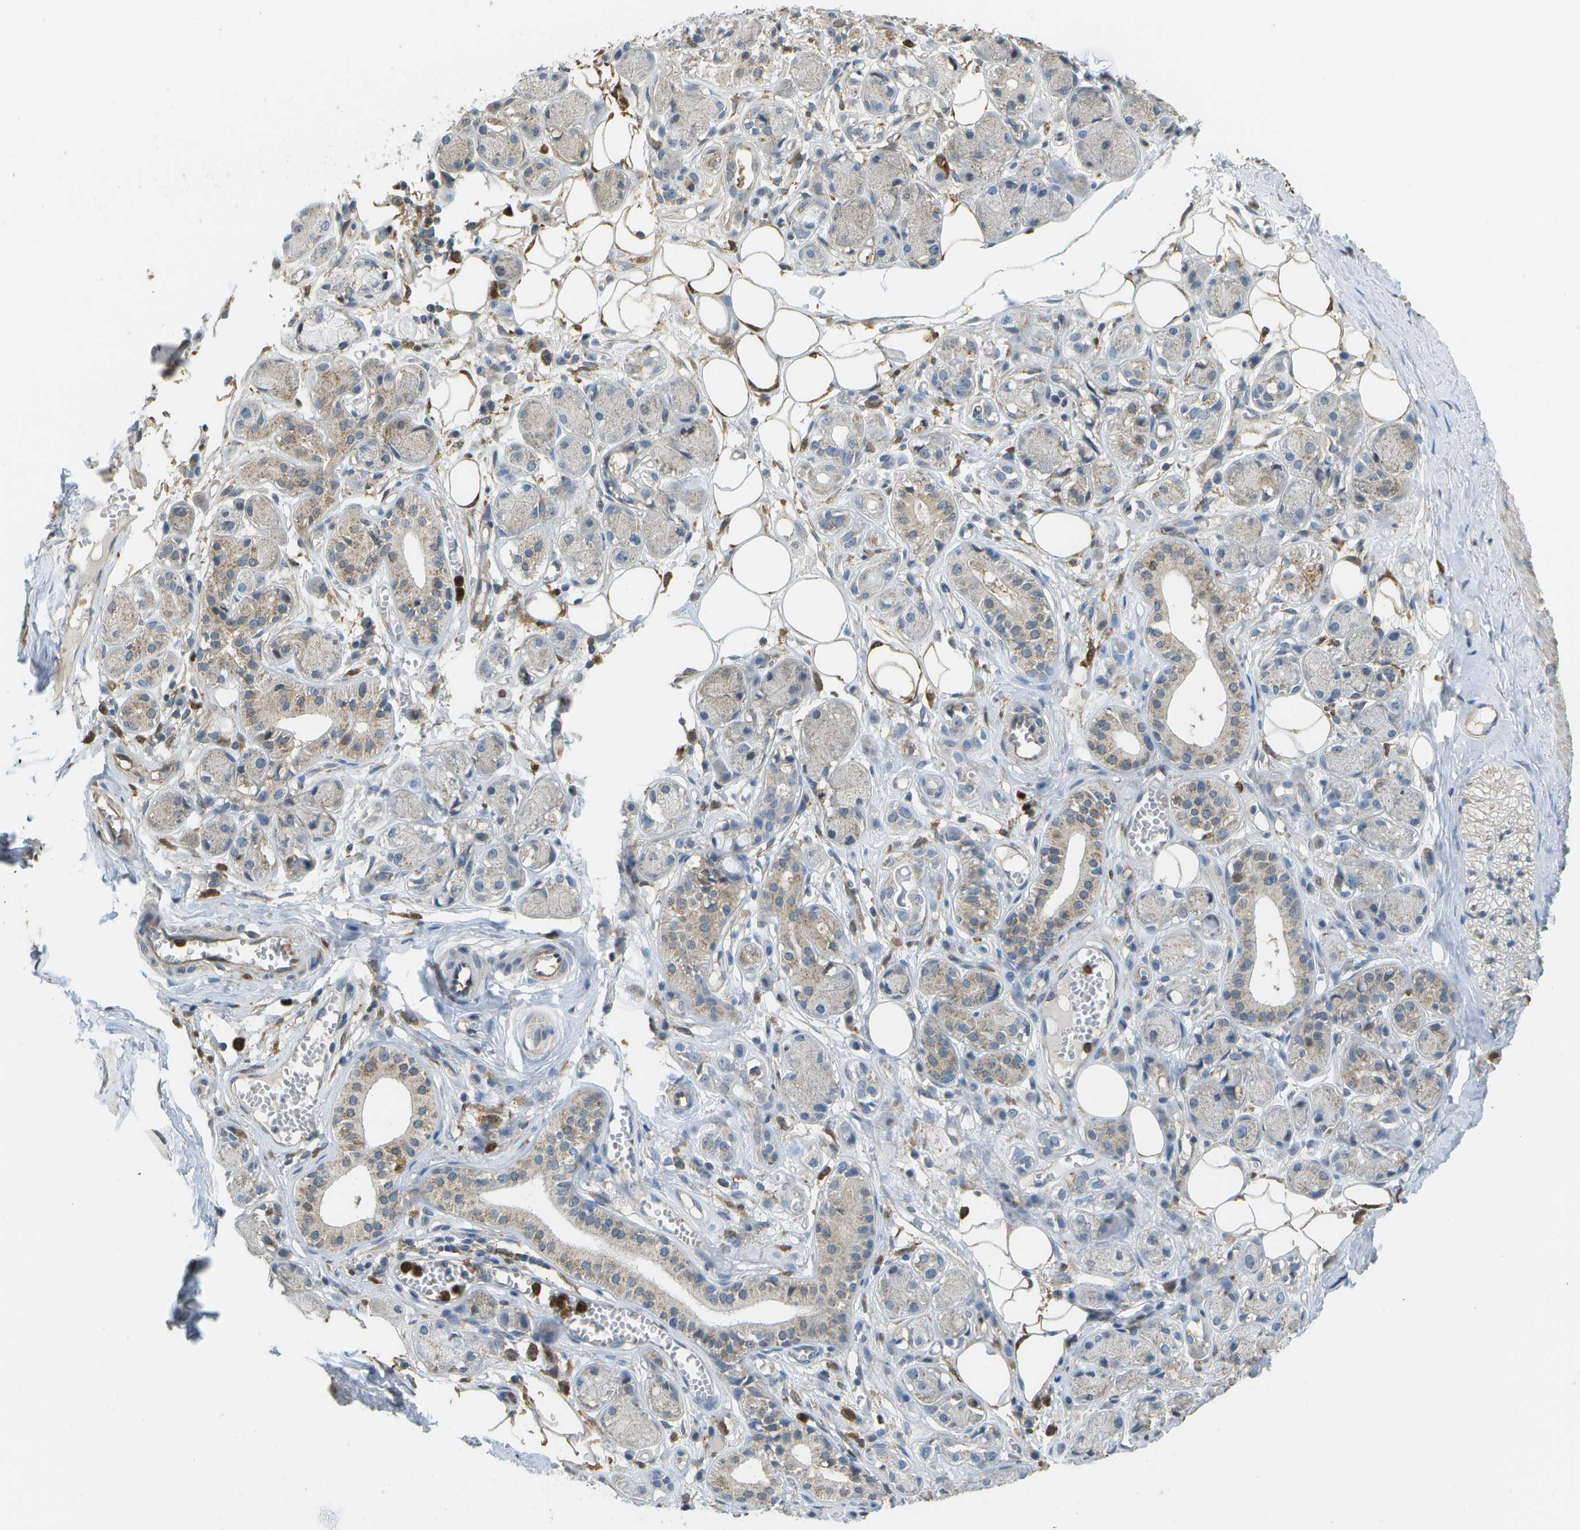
{"staining": {"intensity": "strong", "quantity": ">75%", "location": "cytoplasmic/membranous"}, "tissue": "adipose tissue", "cell_type": "Adipocytes", "image_type": "normal", "snomed": [{"axis": "morphology", "description": "Normal tissue, NOS"}, {"axis": "morphology", "description": "Inflammation, NOS"}, {"axis": "topography", "description": "Salivary gland"}, {"axis": "topography", "description": "Peripheral nerve tissue"}], "caption": "Adipocytes reveal high levels of strong cytoplasmic/membranous positivity in approximately >75% of cells in benign adipose tissue.", "gene": "CACHD1", "patient": {"sex": "female", "age": 75}}